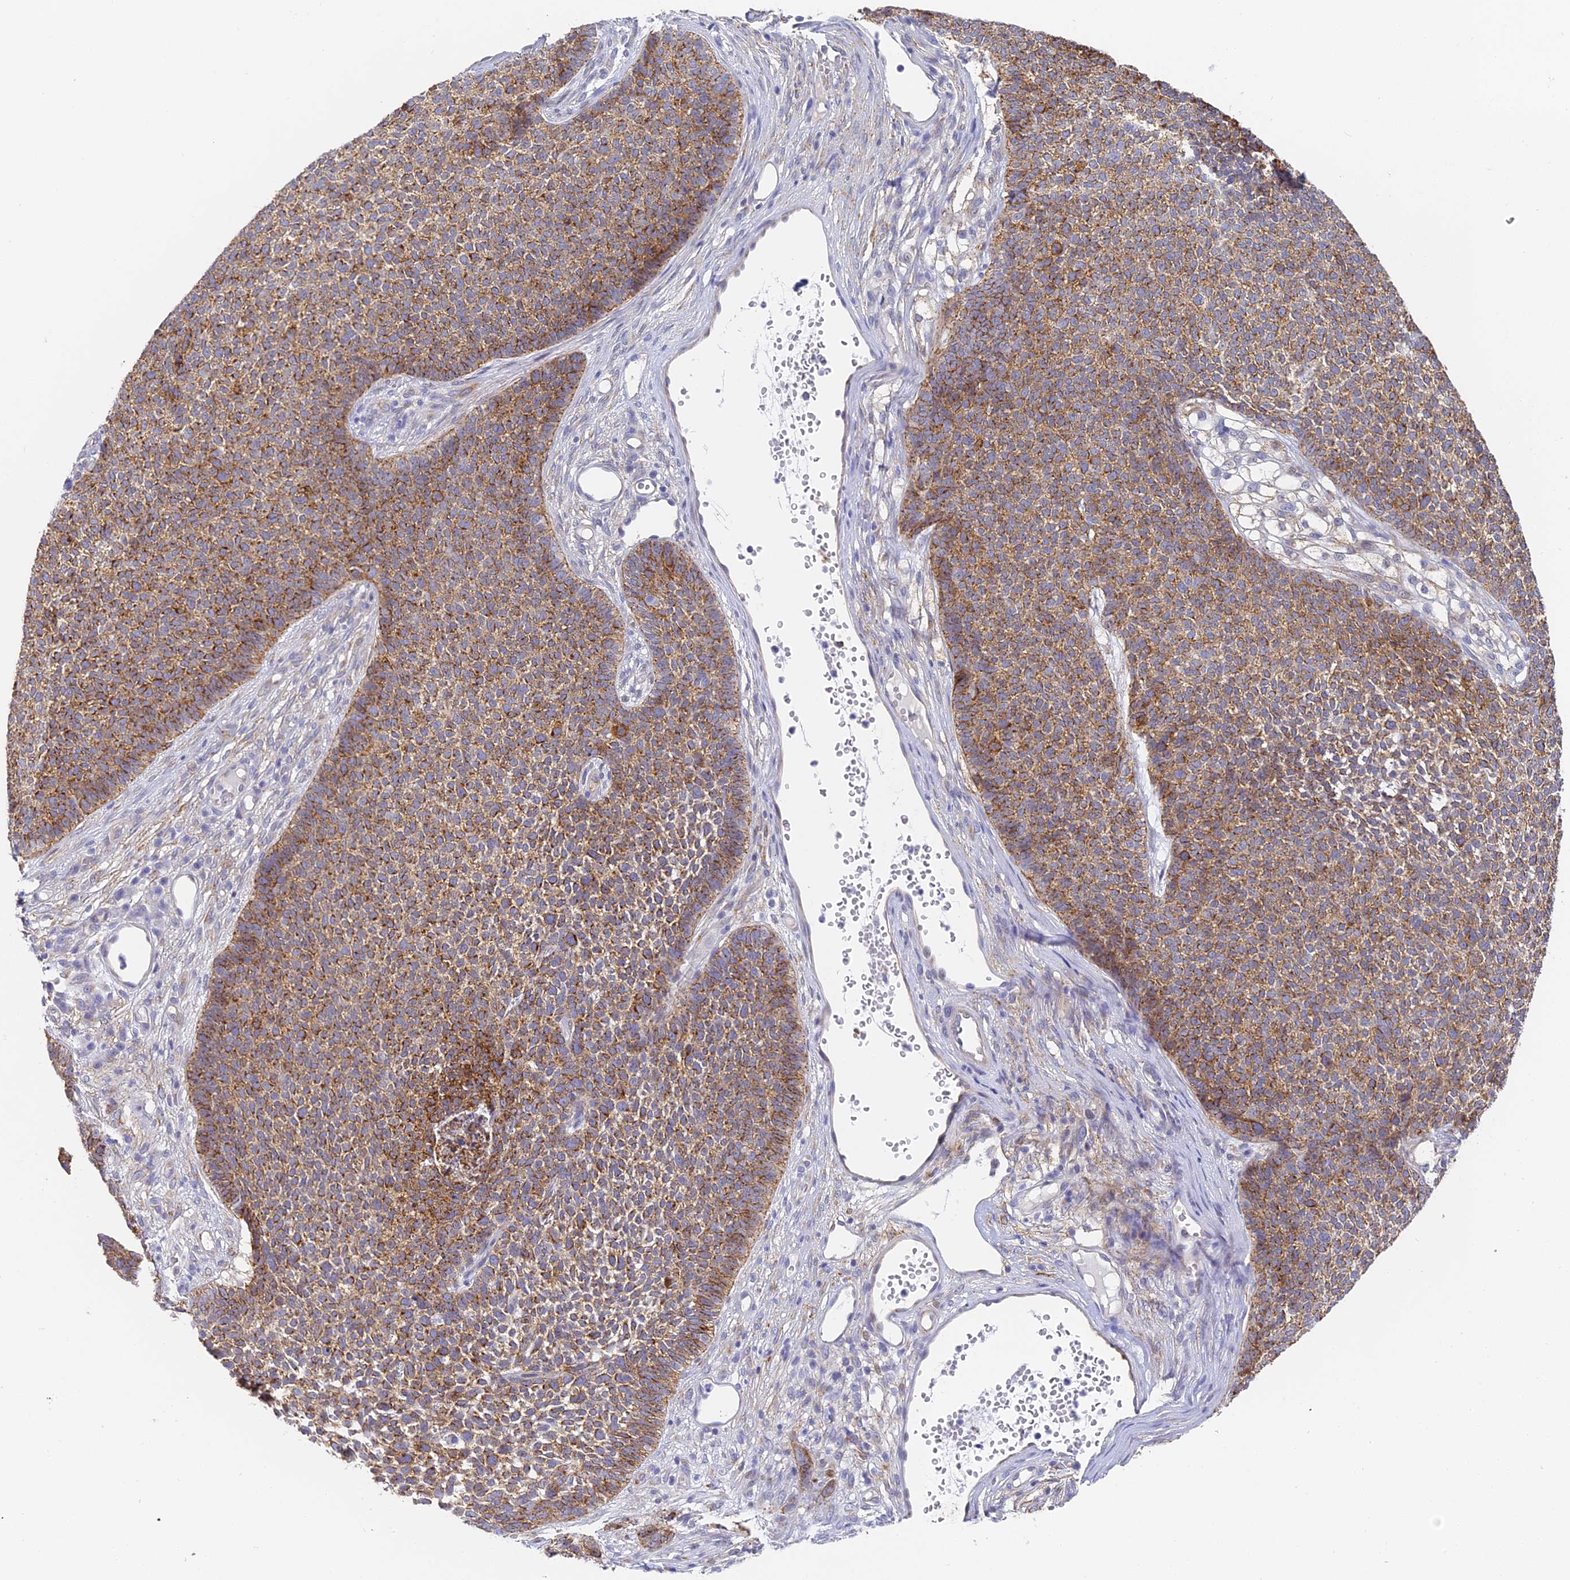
{"staining": {"intensity": "strong", "quantity": ">75%", "location": "cytoplasmic/membranous"}, "tissue": "skin cancer", "cell_type": "Tumor cells", "image_type": "cancer", "snomed": [{"axis": "morphology", "description": "Basal cell carcinoma"}, {"axis": "topography", "description": "Skin"}], "caption": "A micrograph of human skin cancer stained for a protein shows strong cytoplasmic/membranous brown staining in tumor cells.", "gene": "GJA1", "patient": {"sex": "female", "age": 84}}